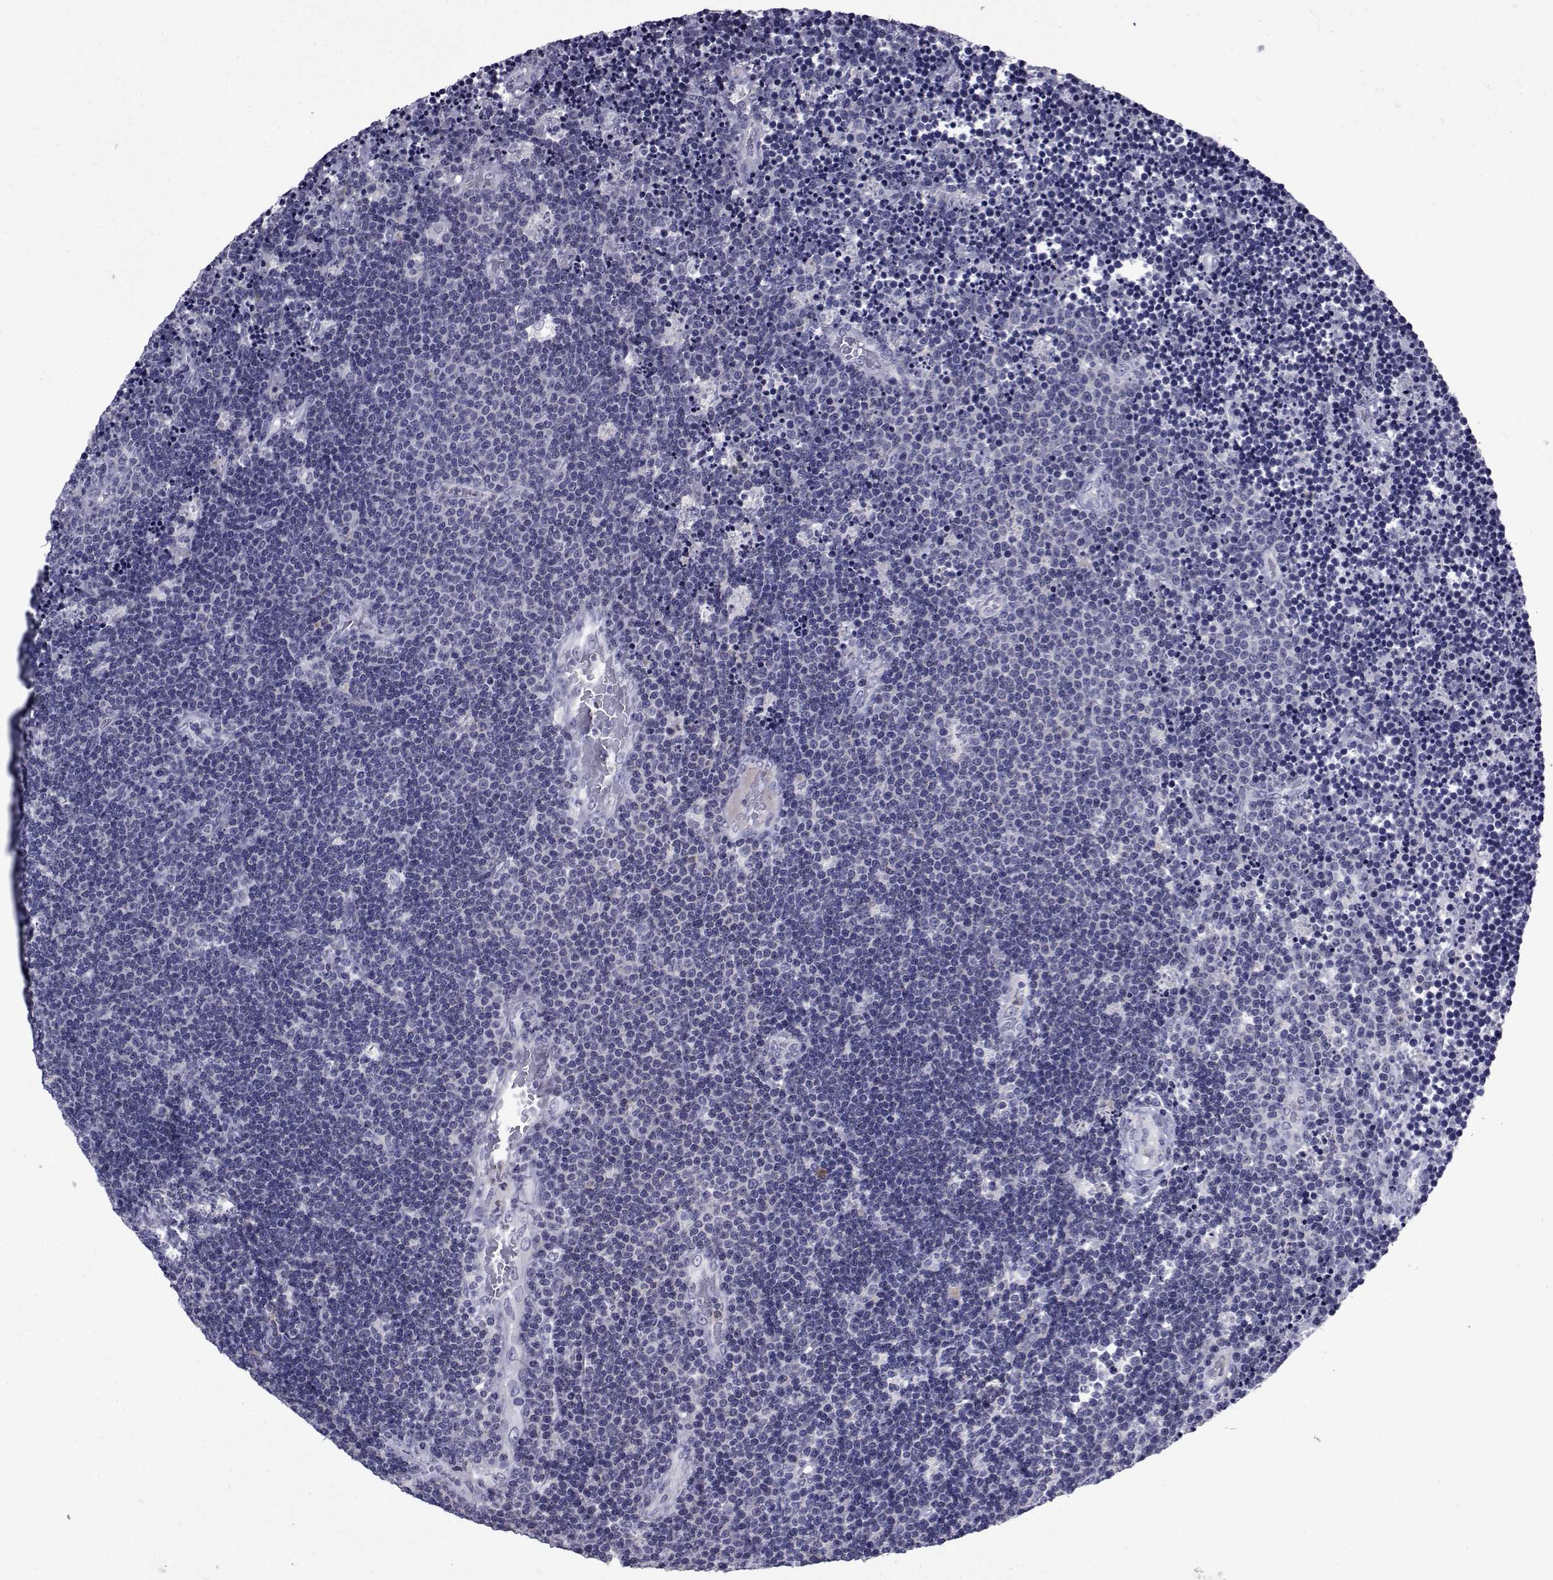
{"staining": {"intensity": "negative", "quantity": "none", "location": "none"}, "tissue": "lymphoma", "cell_type": "Tumor cells", "image_type": "cancer", "snomed": [{"axis": "morphology", "description": "Malignant lymphoma, non-Hodgkin's type, Low grade"}, {"axis": "topography", "description": "Brain"}], "caption": "The immunohistochemistry (IHC) micrograph has no significant staining in tumor cells of low-grade malignant lymphoma, non-Hodgkin's type tissue.", "gene": "SEMA5B", "patient": {"sex": "female", "age": 66}}